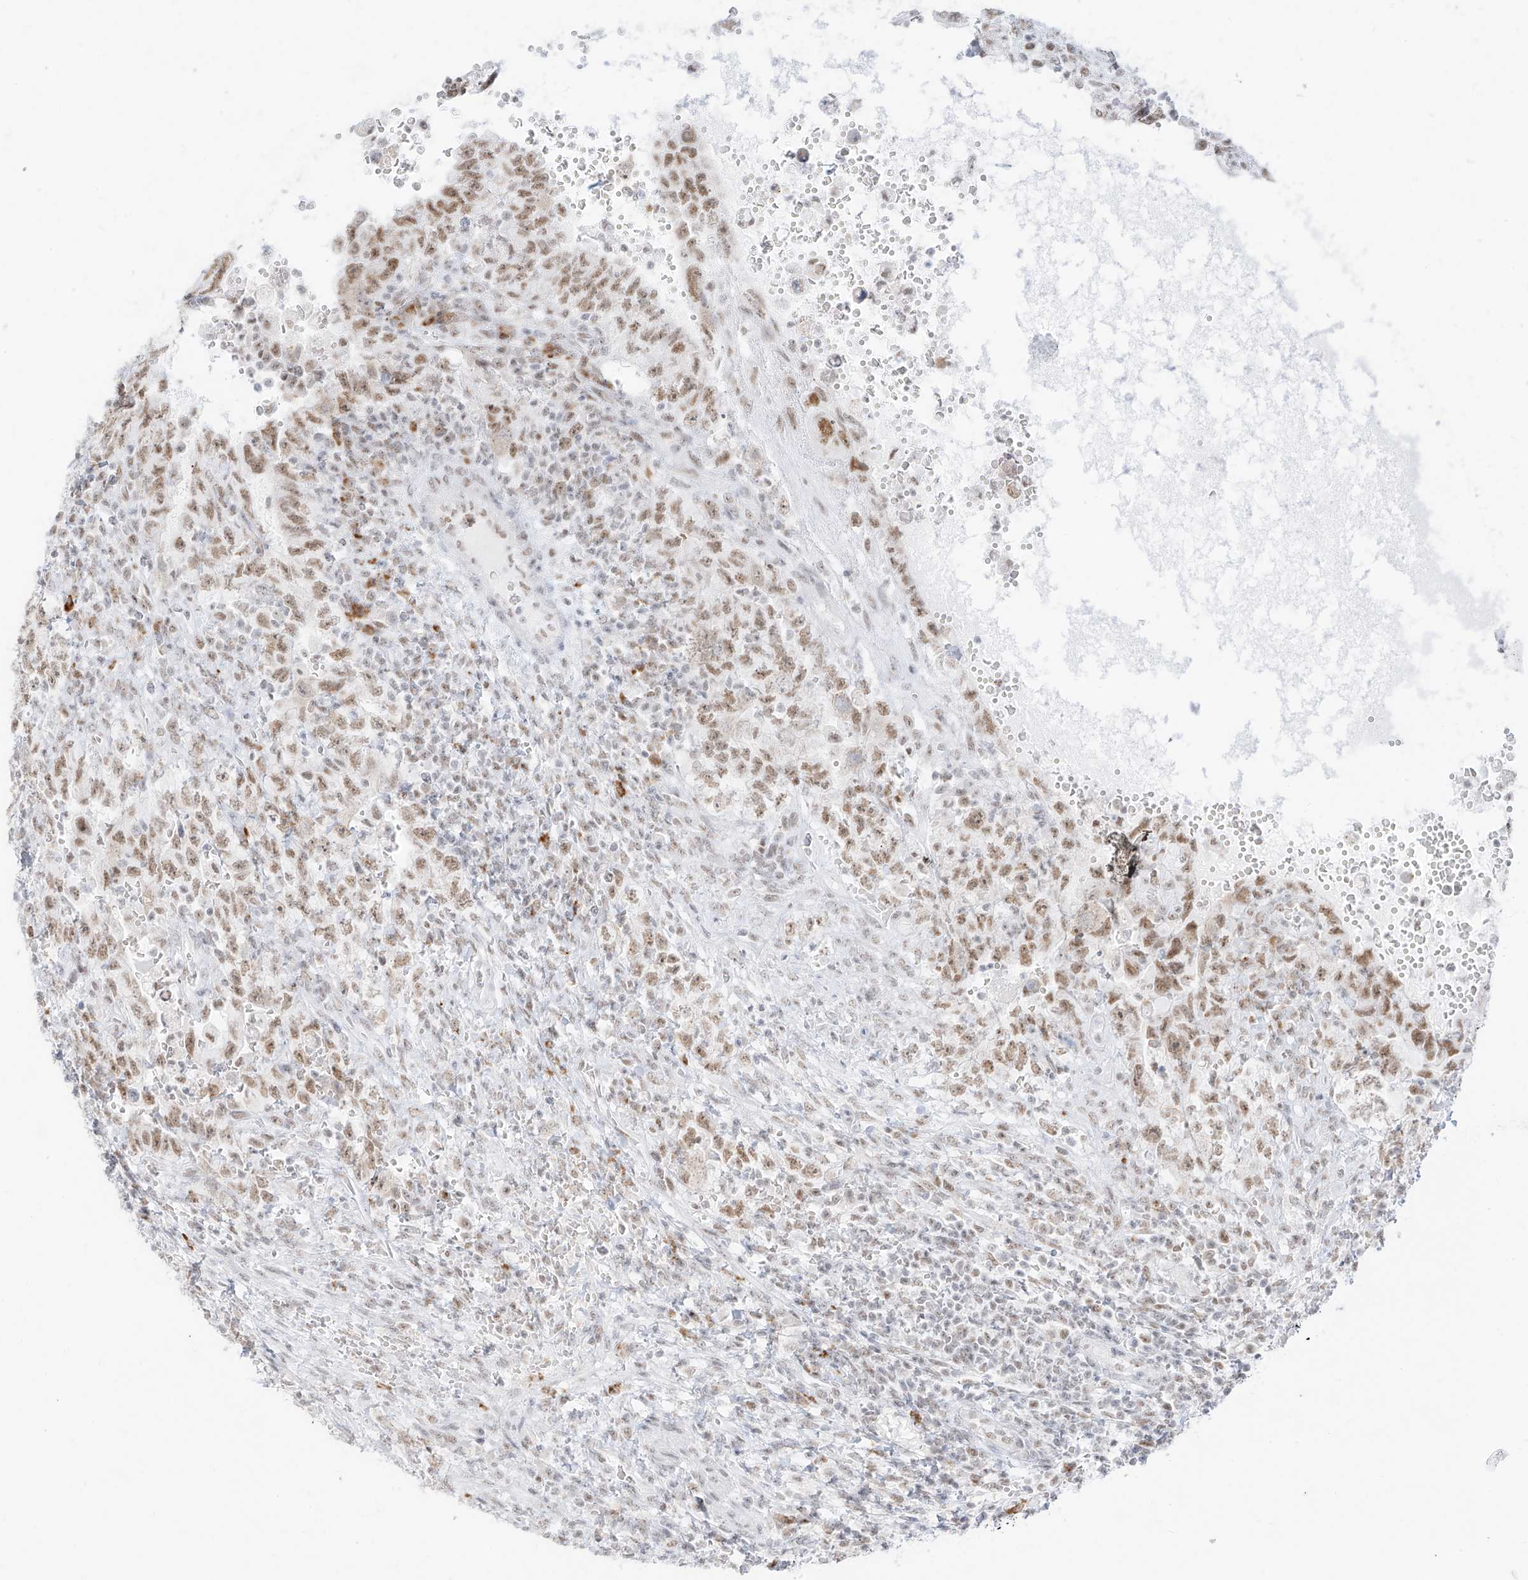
{"staining": {"intensity": "moderate", "quantity": ">75%", "location": "nuclear"}, "tissue": "testis cancer", "cell_type": "Tumor cells", "image_type": "cancer", "snomed": [{"axis": "morphology", "description": "Carcinoma, Embryonal, NOS"}, {"axis": "topography", "description": "Testis"}], "caption": "Immunohistochemical staining of human testis embryonal carcinoma demonstrates medium levels of moderate nuclear protein staining in about >75% of tumor cells. The staining was performed using DAB to visualize the protein expression in brown, while the nuclei were stained in blue with hematoxylin (Magnification: 20x).", "gene": "SUPT5H", "patient": {"sex": "male", "age": 26}}